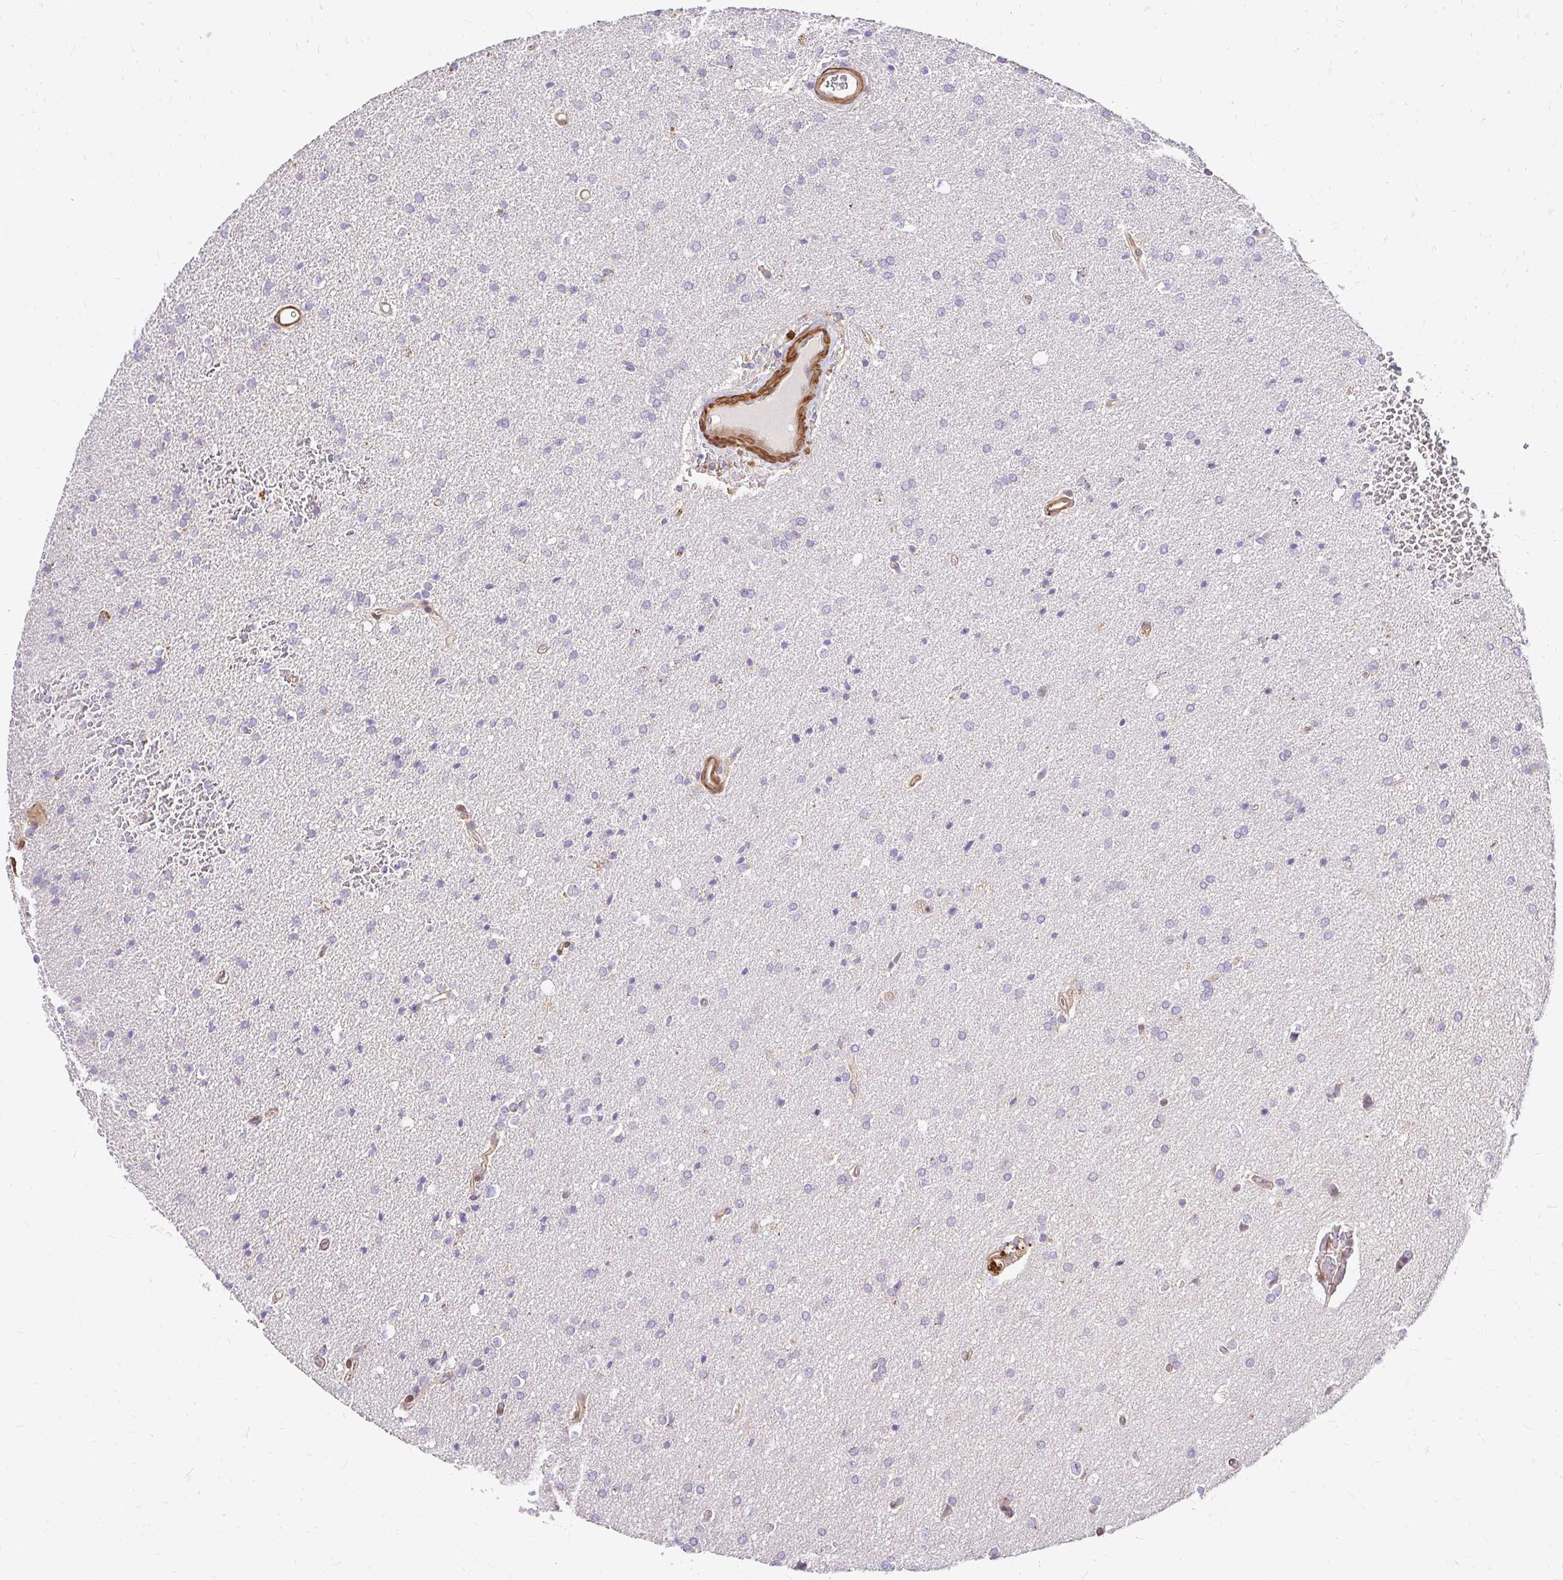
{"staining": {"intensity": "negative", "quantity": "none", "location": "none"}, "tissue": "glioma", "cell_type": "Tumor cells", "image_type": "cancer", "snomed": [{"axis": "morphology", "description": "Glioma, malignant, Low grade"}, {"axis": "topography", "description": "Brain"}], "caption": "The IHC image has no significant staining in tumor cells of malignant glioma (low-grade) tissue.", "gene": "YAP1", "patient": {"sex": "female", "age": 34}}